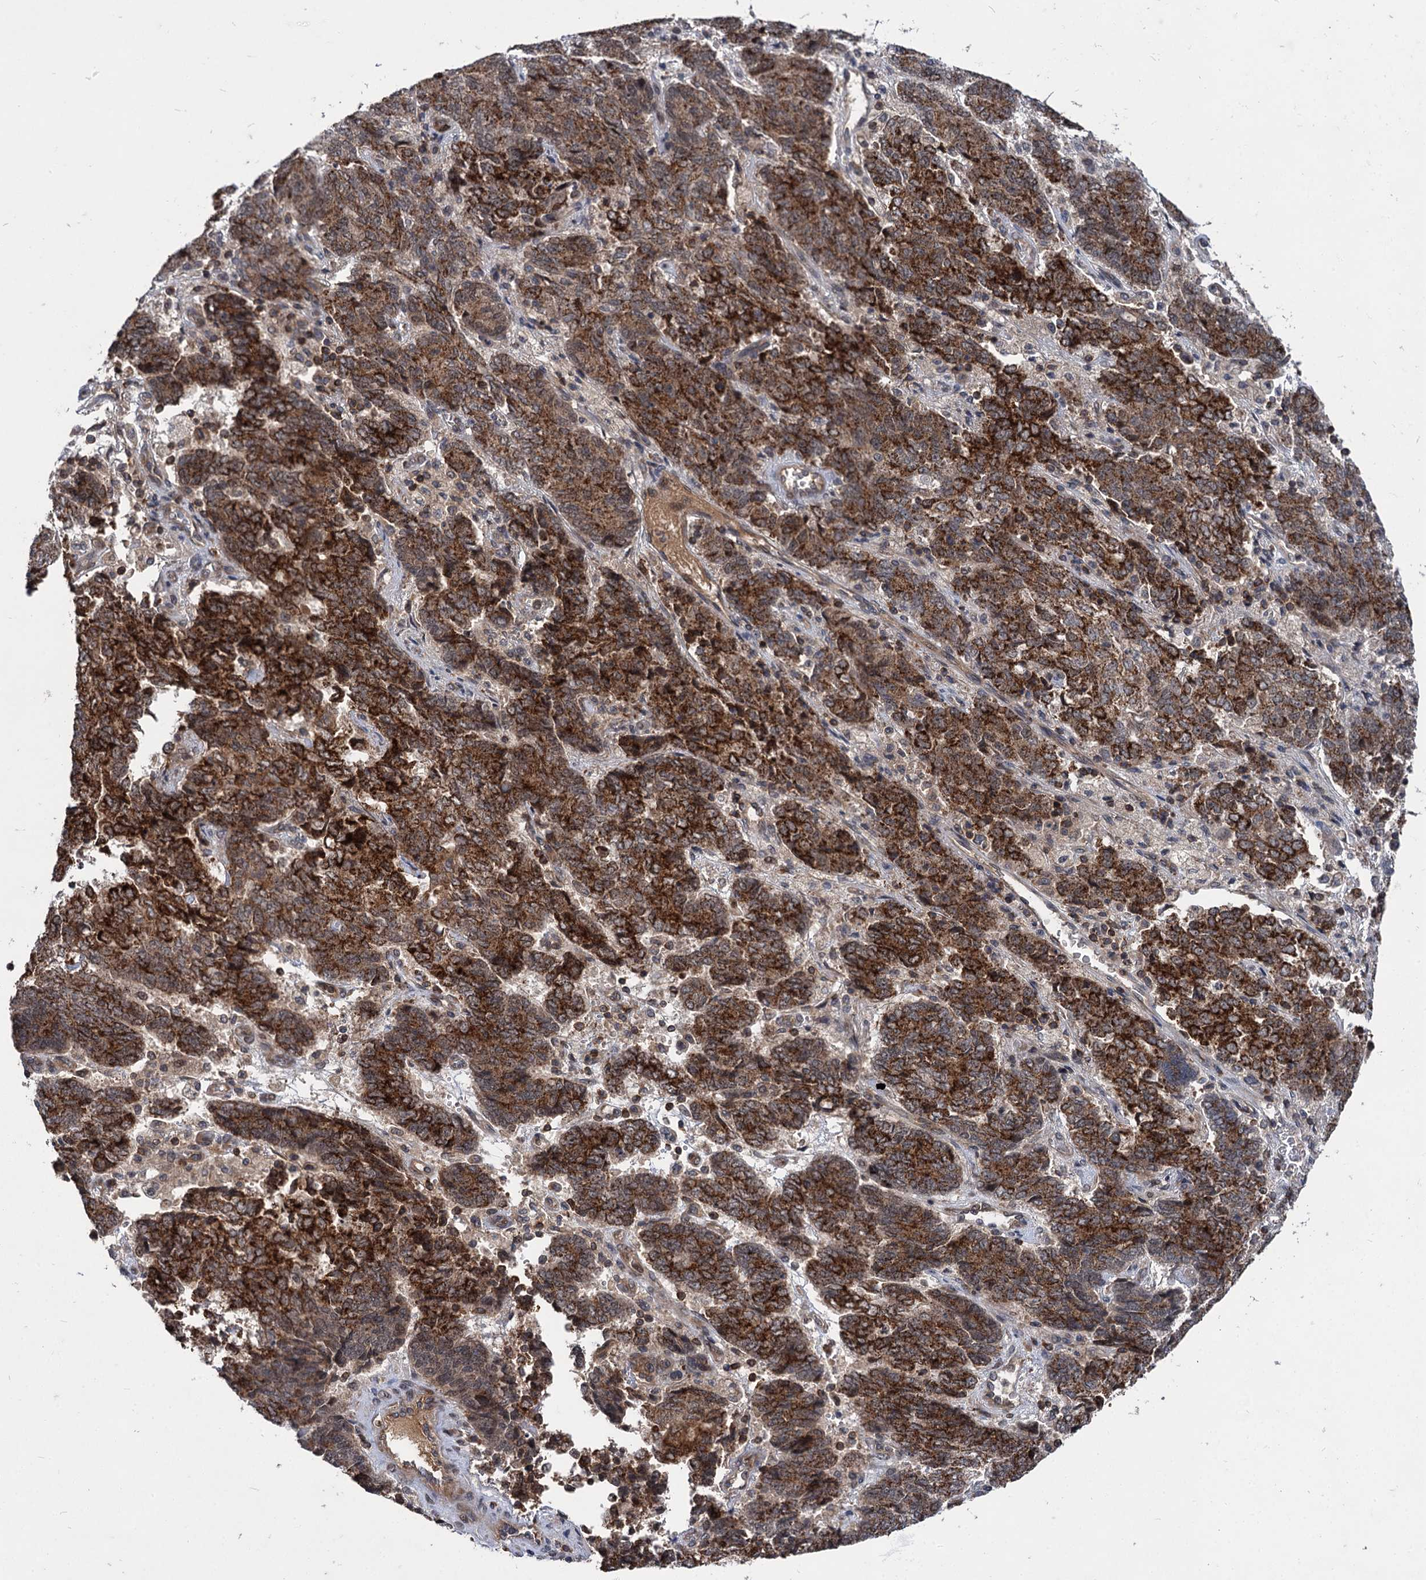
{"staining": {"intensity": "strong", "quantity": ">75%", "location": "cytoplasmic/membranous"}, "tissue": "endometrial cancer", "cell_type": "Tumor cells", "image_type": "cancer", "snomed": [{"axis": "morphology", "description": "Adenocarcinoma, NOS"}, {"axis": "topography", "description": "Endometrium"}], "caption": "A high amount of strong cytoplasmic/membranous staining is seen in approximately >75% of tumor cells in adenocarcinoma (endometrial) tissue.", "gene": "ABLIM1", "patient": {"sex": "female", "age": 80}}